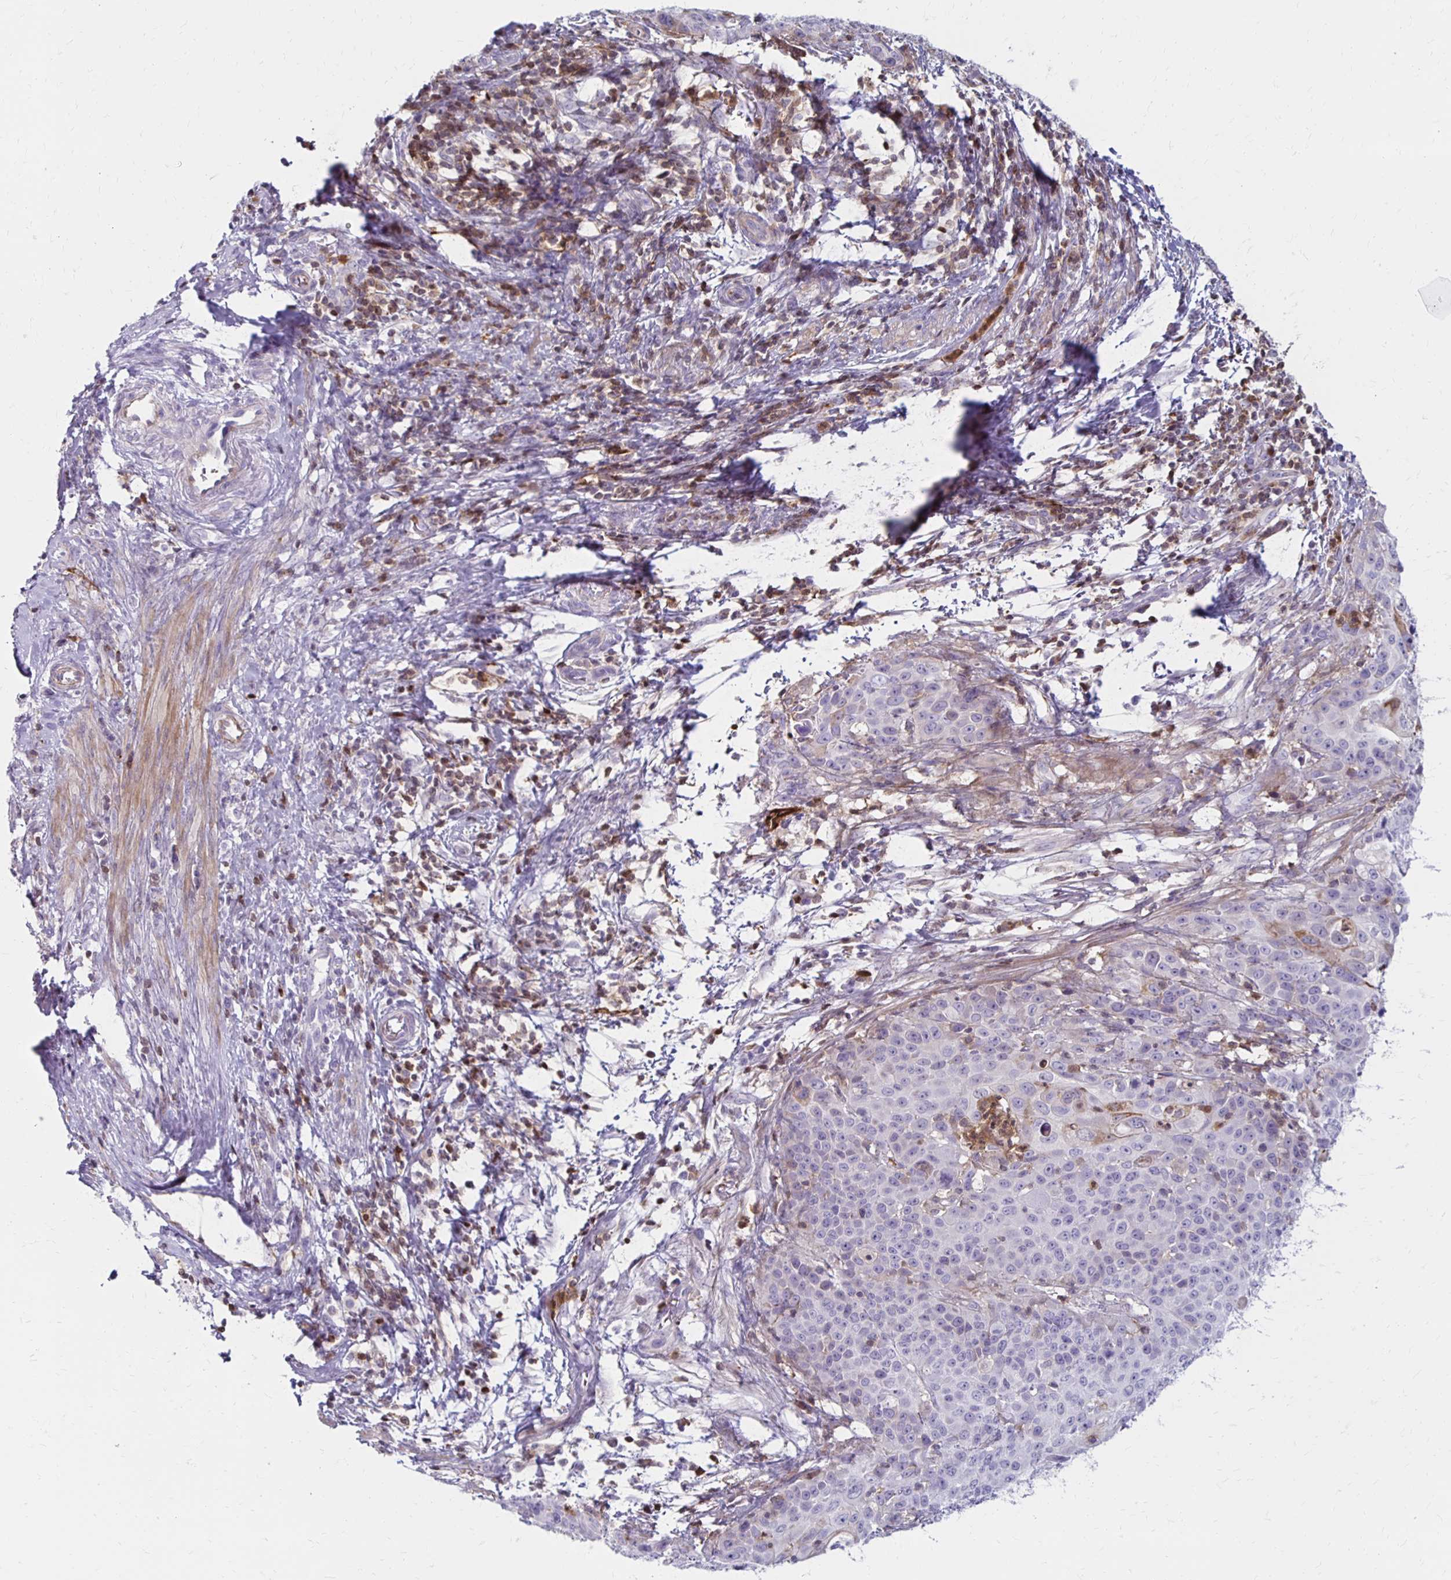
{"staining": {"intensity": "negative", "quantity": "none", "location": "none"}, "tissue": "cervical cancer", "cell_type": "Tumor cells", "image_type": "cancer", "snomed": [{"axis": "morphology", "description": "Squamous cell carcinoma, NOS"}, {"axis": "topography", "description": "Cervix"}], "caption": "IHC photomicrograph of human squamous cell carcinoma (cervical) stained for a protein (brown), which demonstrates no staining in tumor cells.", "gene": "CCL21", "patient": {"sex": "female", "age": 65}}